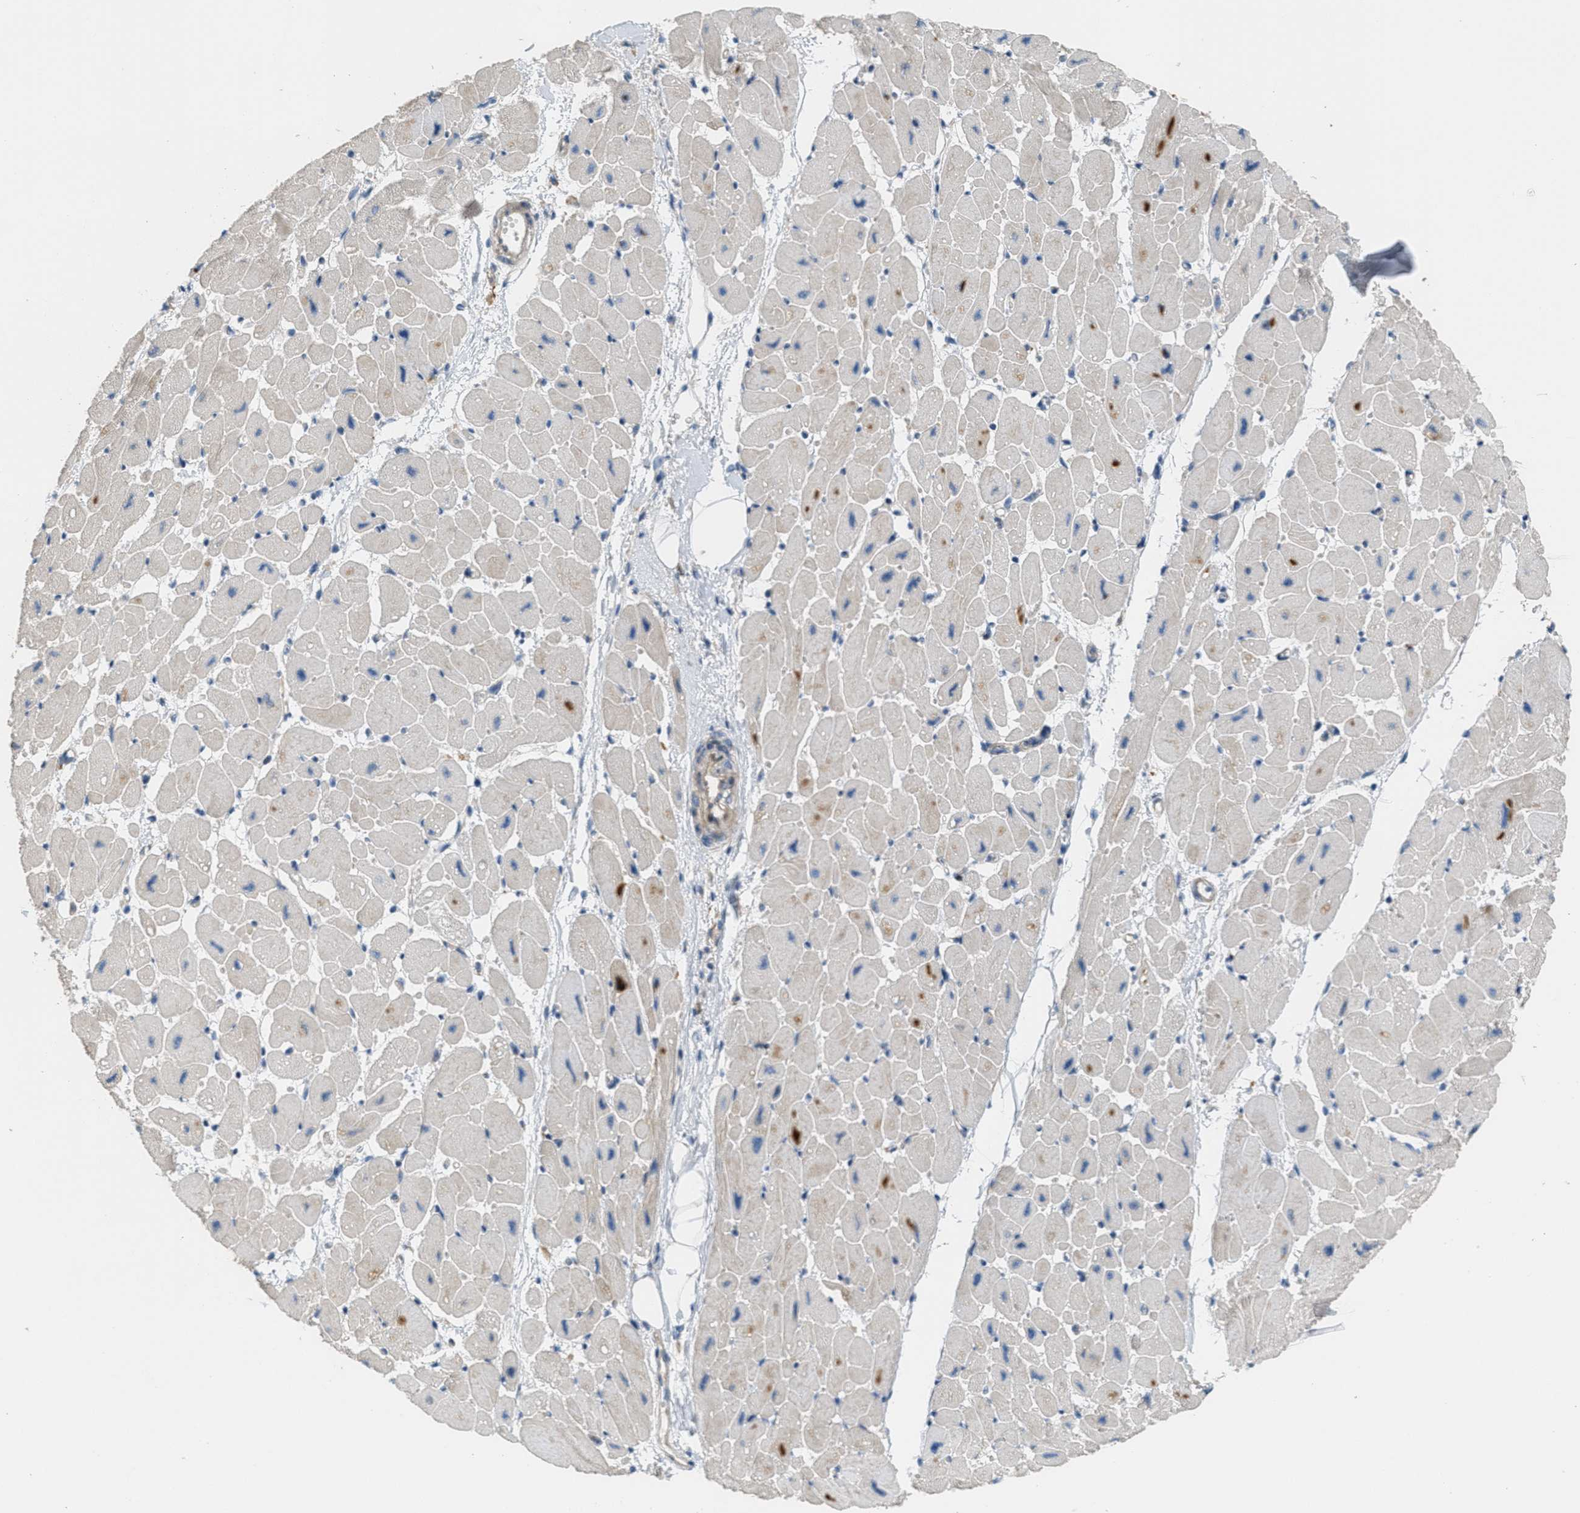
{"staining": {"intensity": "weak", "quantity": "<25%", "location": "cytoplasmic/membranous"}, "tissue": "heart muscle", "cell_type": "Cardiomyocytes", "image_type": "normal", "snomed": [{"axis": "morphology", "description": "Normal tissue, NOS"}, {"axis": "topography", "description": "Heart"}], "caption": "Immunohistochemical staining of normal human heart muscle exhibits no significant expression in cardiomyocytes.", "gene": "ADCY5", "patient": {"sex": "female", "age": 54}}